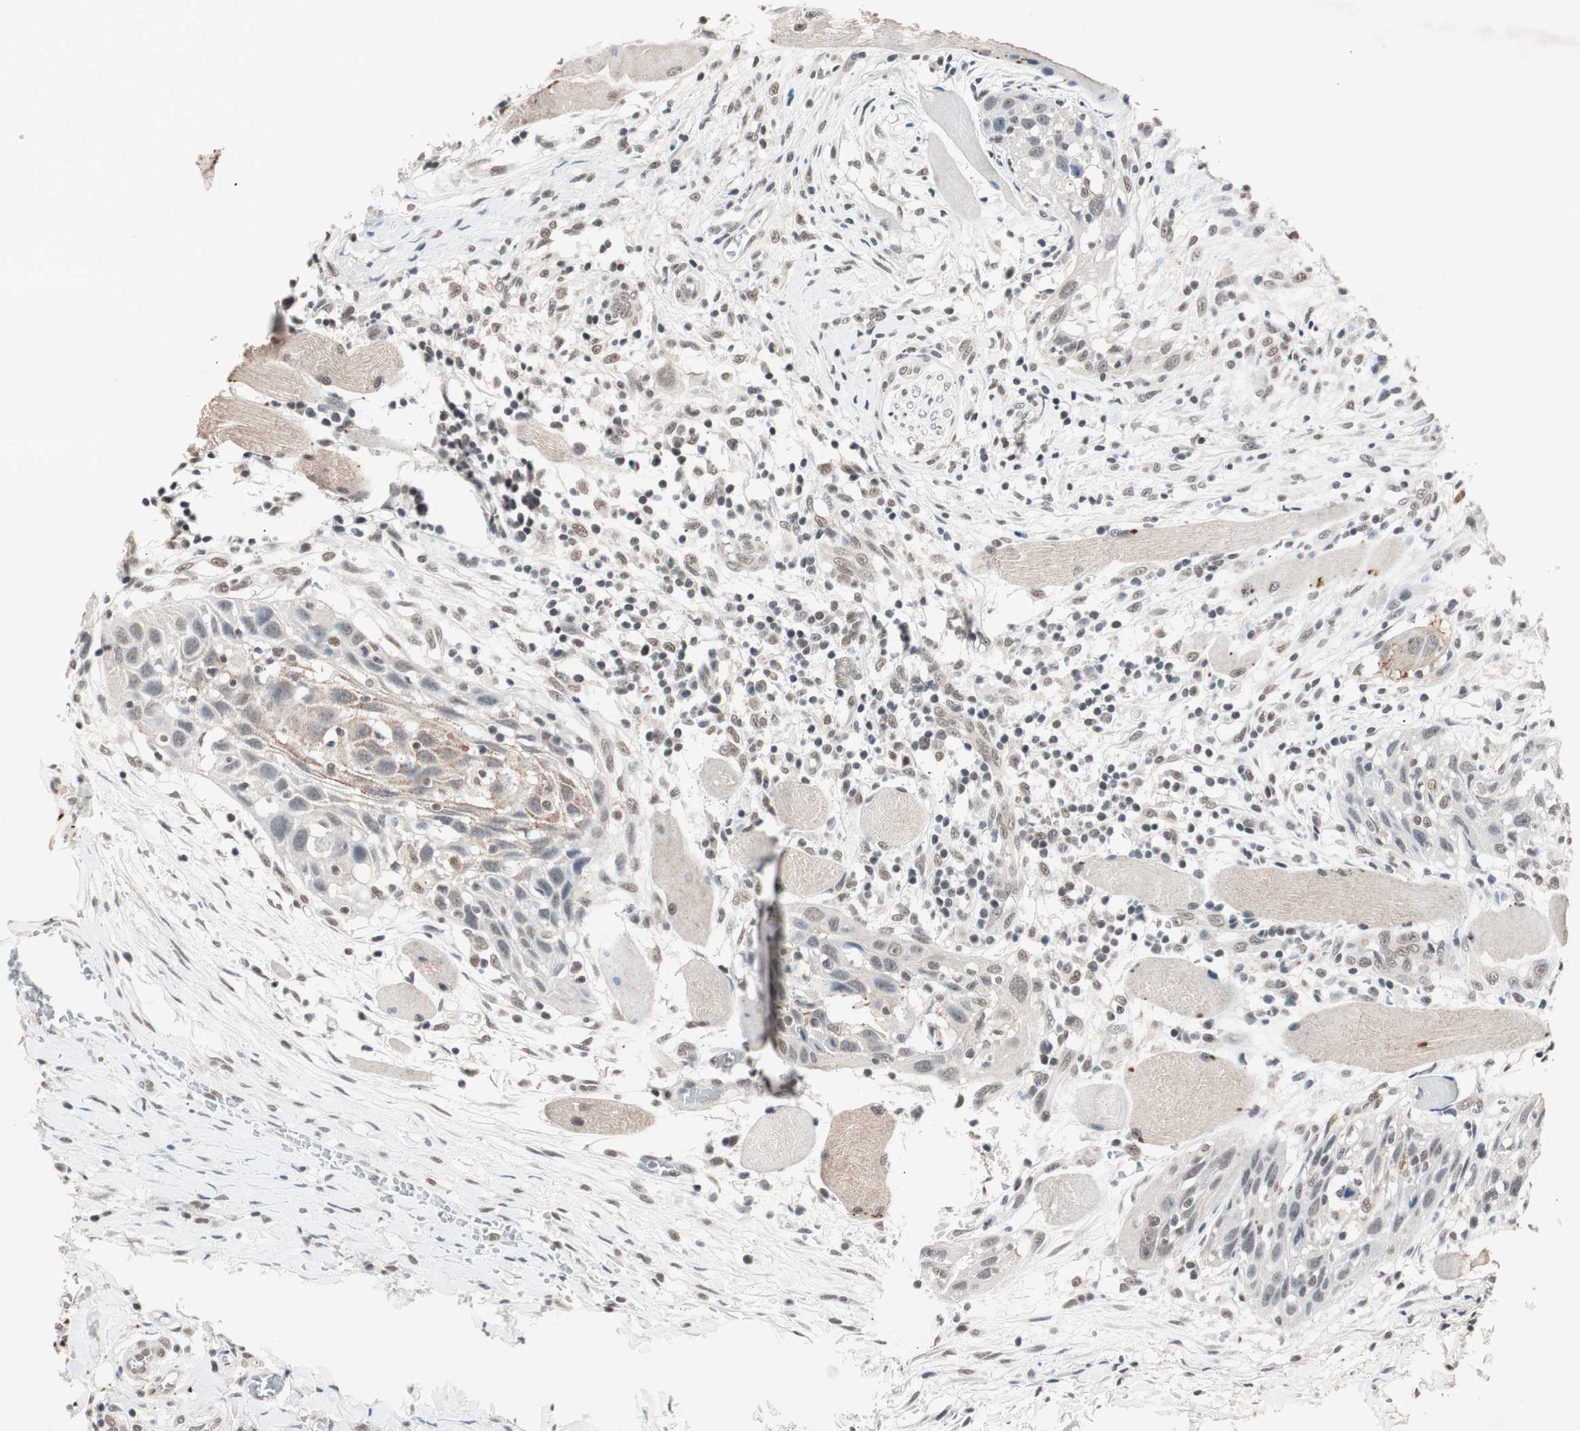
{"staining": {"intensity": "weak", "quantity": "25%-75%", "location": "cytoplasmic/membranous,nuclear"}, "tissue": "head and neck cancer", "cell_type": "Tumor cells", "image_type": "cancer", "snomed": [{"axis": "morphology", "description": "Normal tissue, NOS"}, {"axis": "morphology", "description": "Squamous cell carcinoma, NOS"}, {"axis": "topography", "description": "Oral tissue"}, {"axis": "topography", "description": "Head-Neck"}], "caption": "Brown immunohistochemical staining in human squamous cell carcinoma (head and neck) reveals weak cytoplasmic/membranous and nuclear expression in approximately 25%-75% of tumor cells. (DAB (3,3'-diaminobenzidine) IHC with brightfield microscopy, high magnification).", "gene": "NFRKB", "patient": {"sex": "female", "age": 50}}